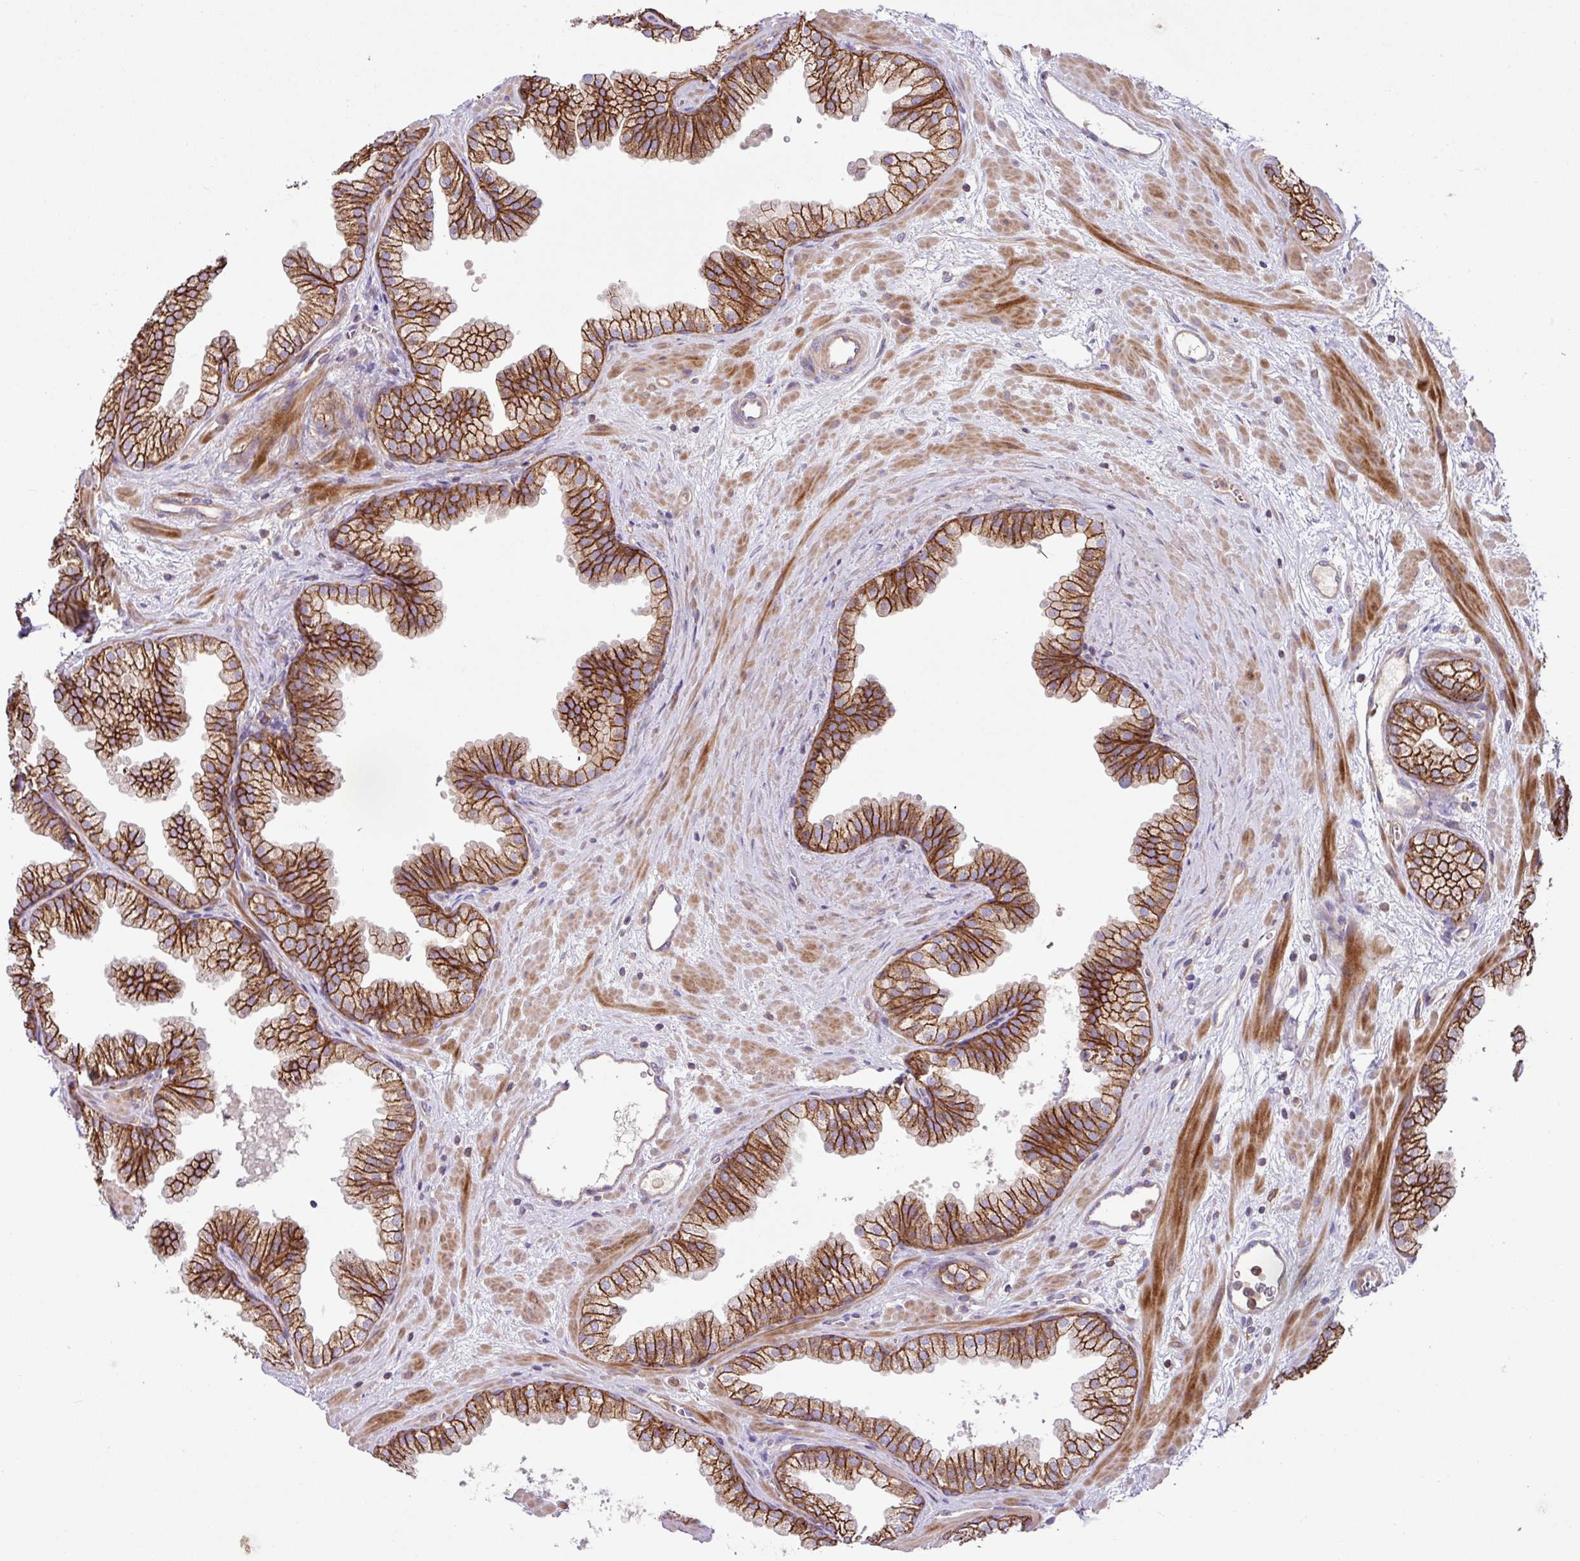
{"staining": {"intensity": "strong", "quantity": ">75%", "location": "cytoplasmic/membranous"}, "tissue": "prostate", "cell_type": "Glandular cells", "image_type": "normal", "snomed": [{"axis": "morphology", "description": "Normal tissue, NOS"}, {"axis": "topography", "description": "Prostate"}], "caption": "Protein staining of unremarkable prostate reveals strong cytoplasmic/membranous expression in about >75% of glandular cells.", "gene": "RIC1", "patient": {"sex": "male", "age": 37}}